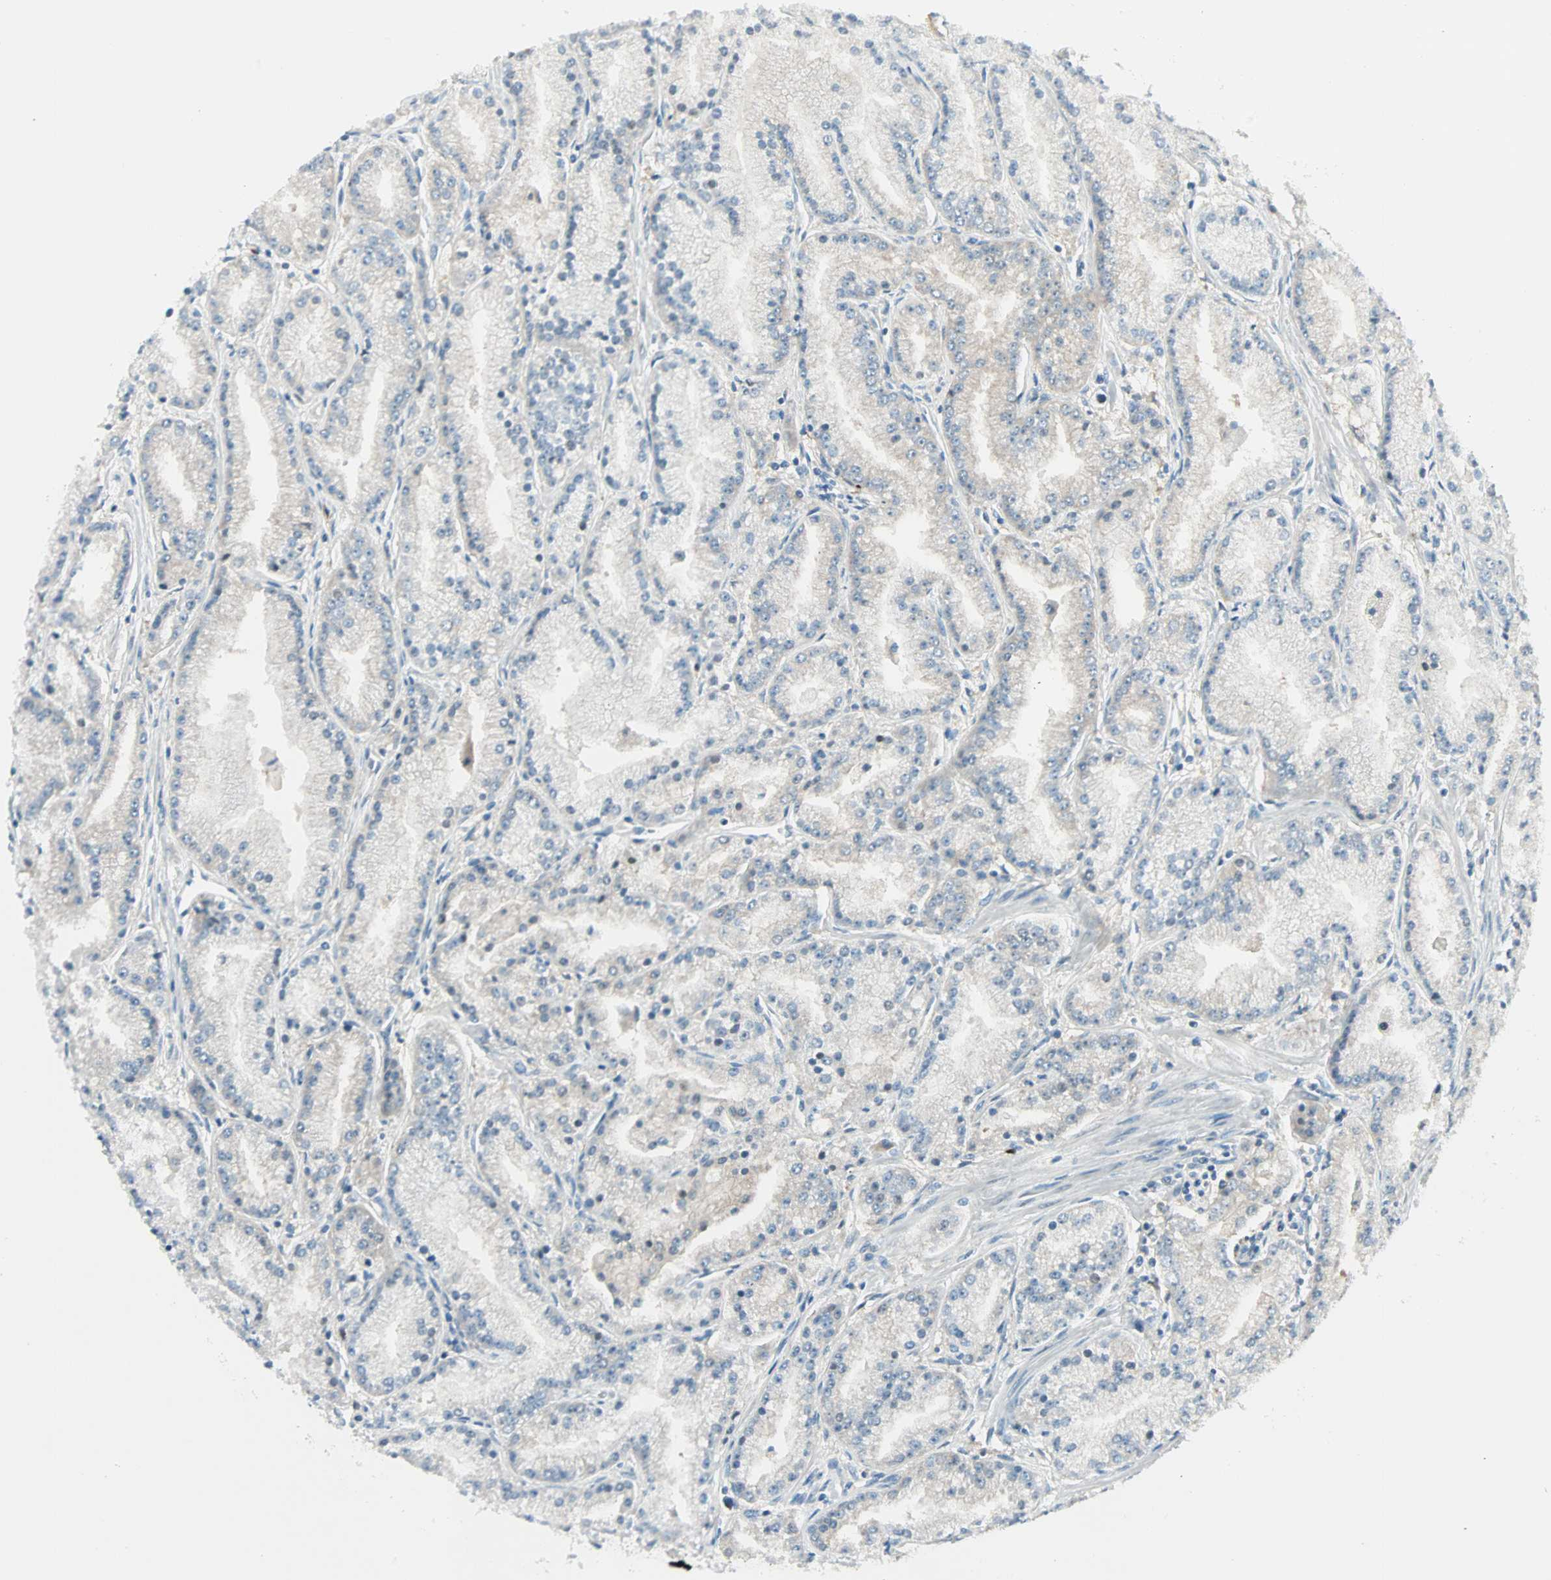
{"staining": {"intensity": "negative", "quantity": "none", "location": "none"}, "tissue": "prostate cancer", "cell_type": "Tumor cells", "image_type": "cancer", "snomed": [{"axis": "morphology", "description": "Adenocarcinoma, High grade"}, {"axis": "topography", "description": "Prostate"}], "caption": "Immunohistochemistry image of high-grade adenocarcinoma (prostate) stained for a protein (brown), which exhibits no staining in tumor cells.", "gene": "SMIM8", "patient": {"sex": "male", "age": 61}}